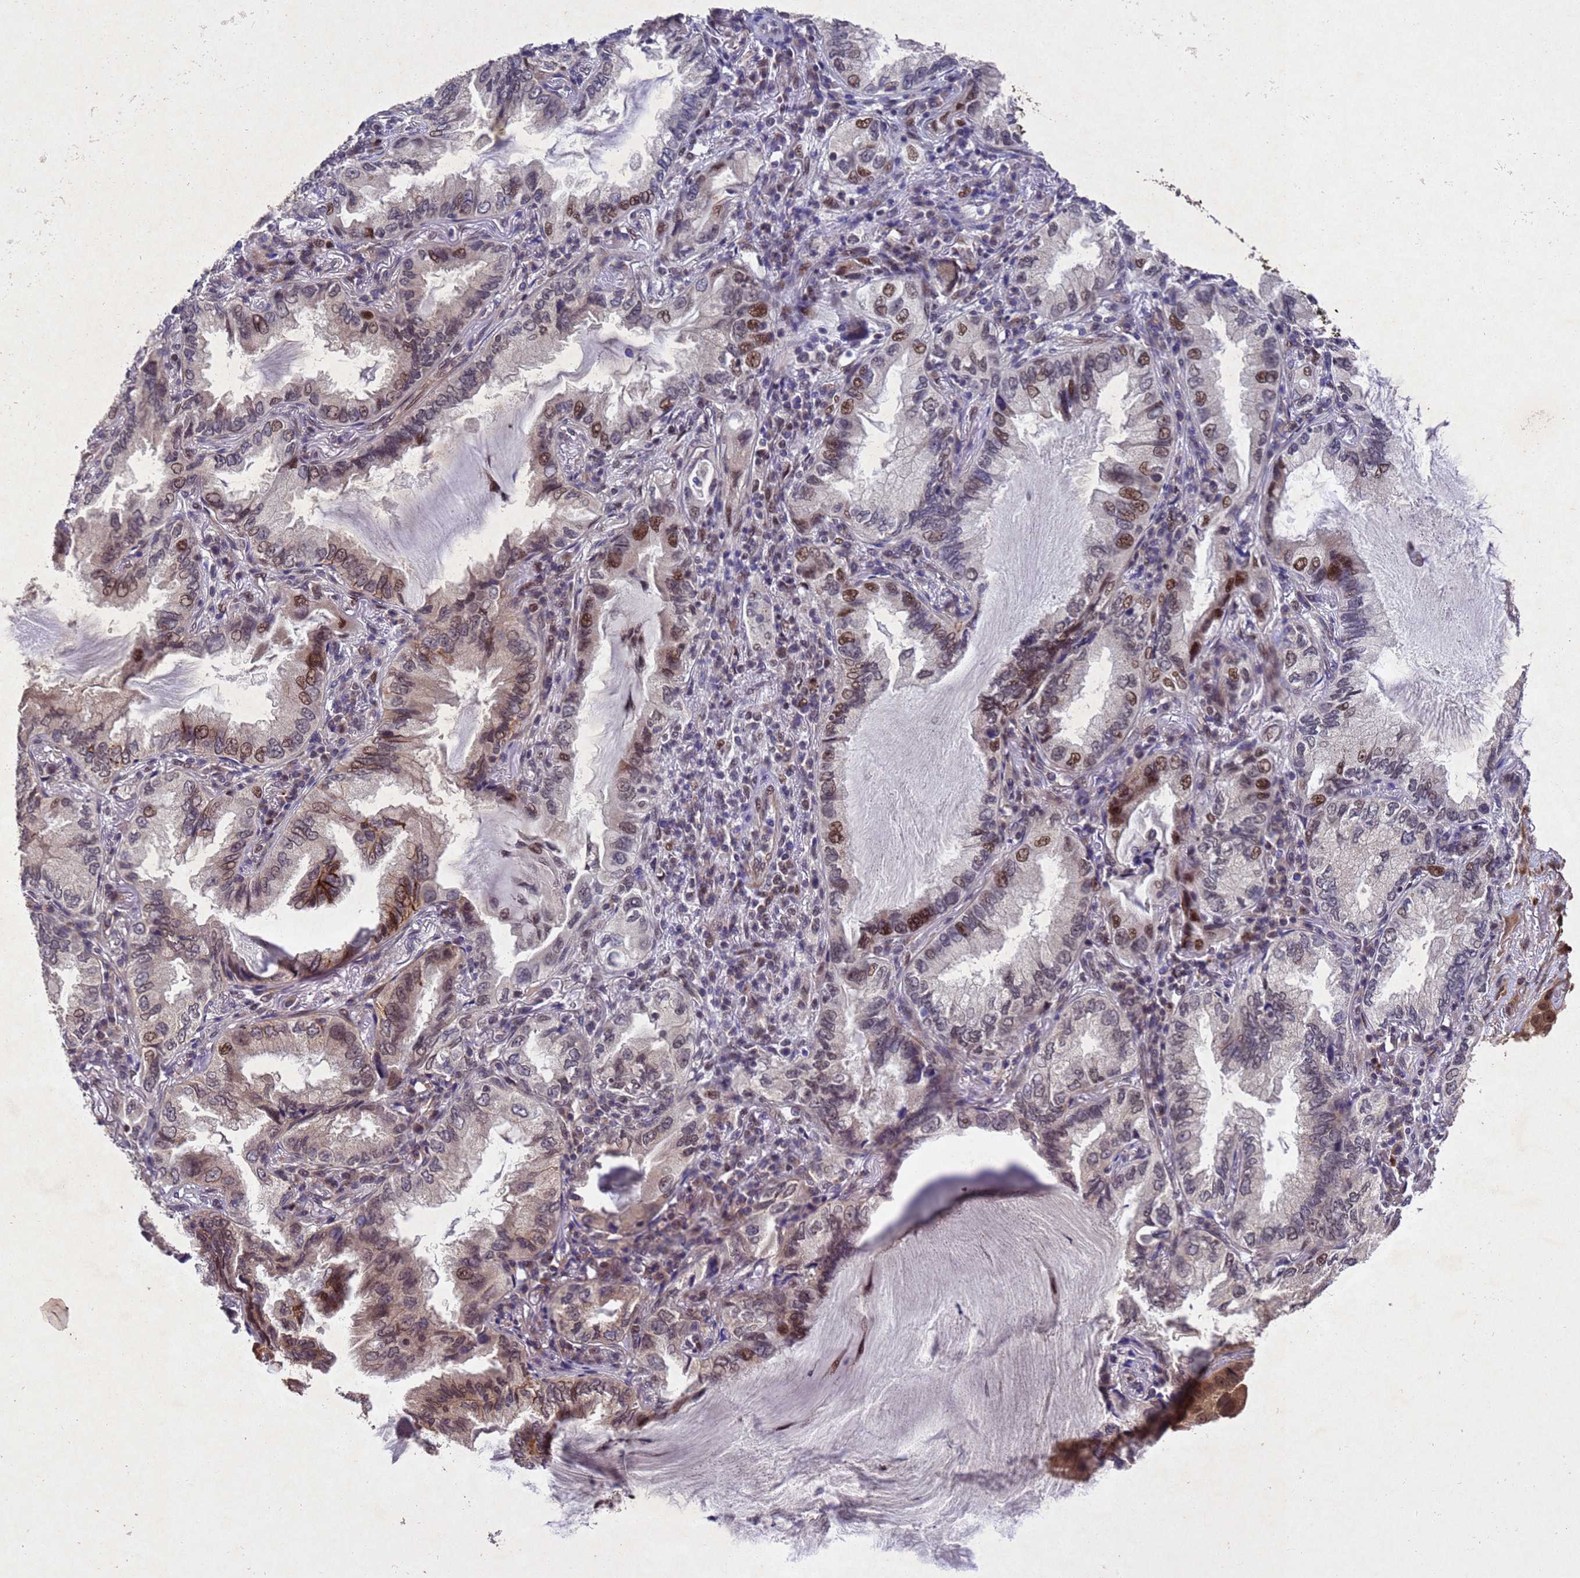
{"staining": {"intensity": "strong", "quantity": "25%-75%", "location": "cytoplasmic/membranous,nuclear"}, "tissue": "lung cancer", "cell_type": "Tumor cells", "image_type": "cancer", "snomed": [{"axis": "morphology", "description": "Adenocarcinoma, NOS"}, {"axis": "topography", "description": "Lung"}], "caption": "Protein positivity by IHC displays strong cytoplasmic/membranous and nuclear expression in about 25%-75% of tumor cells in adenocarcinoma (lung).", "gene": "TBK1", "patient": {"sex": "female", "age": 69}}